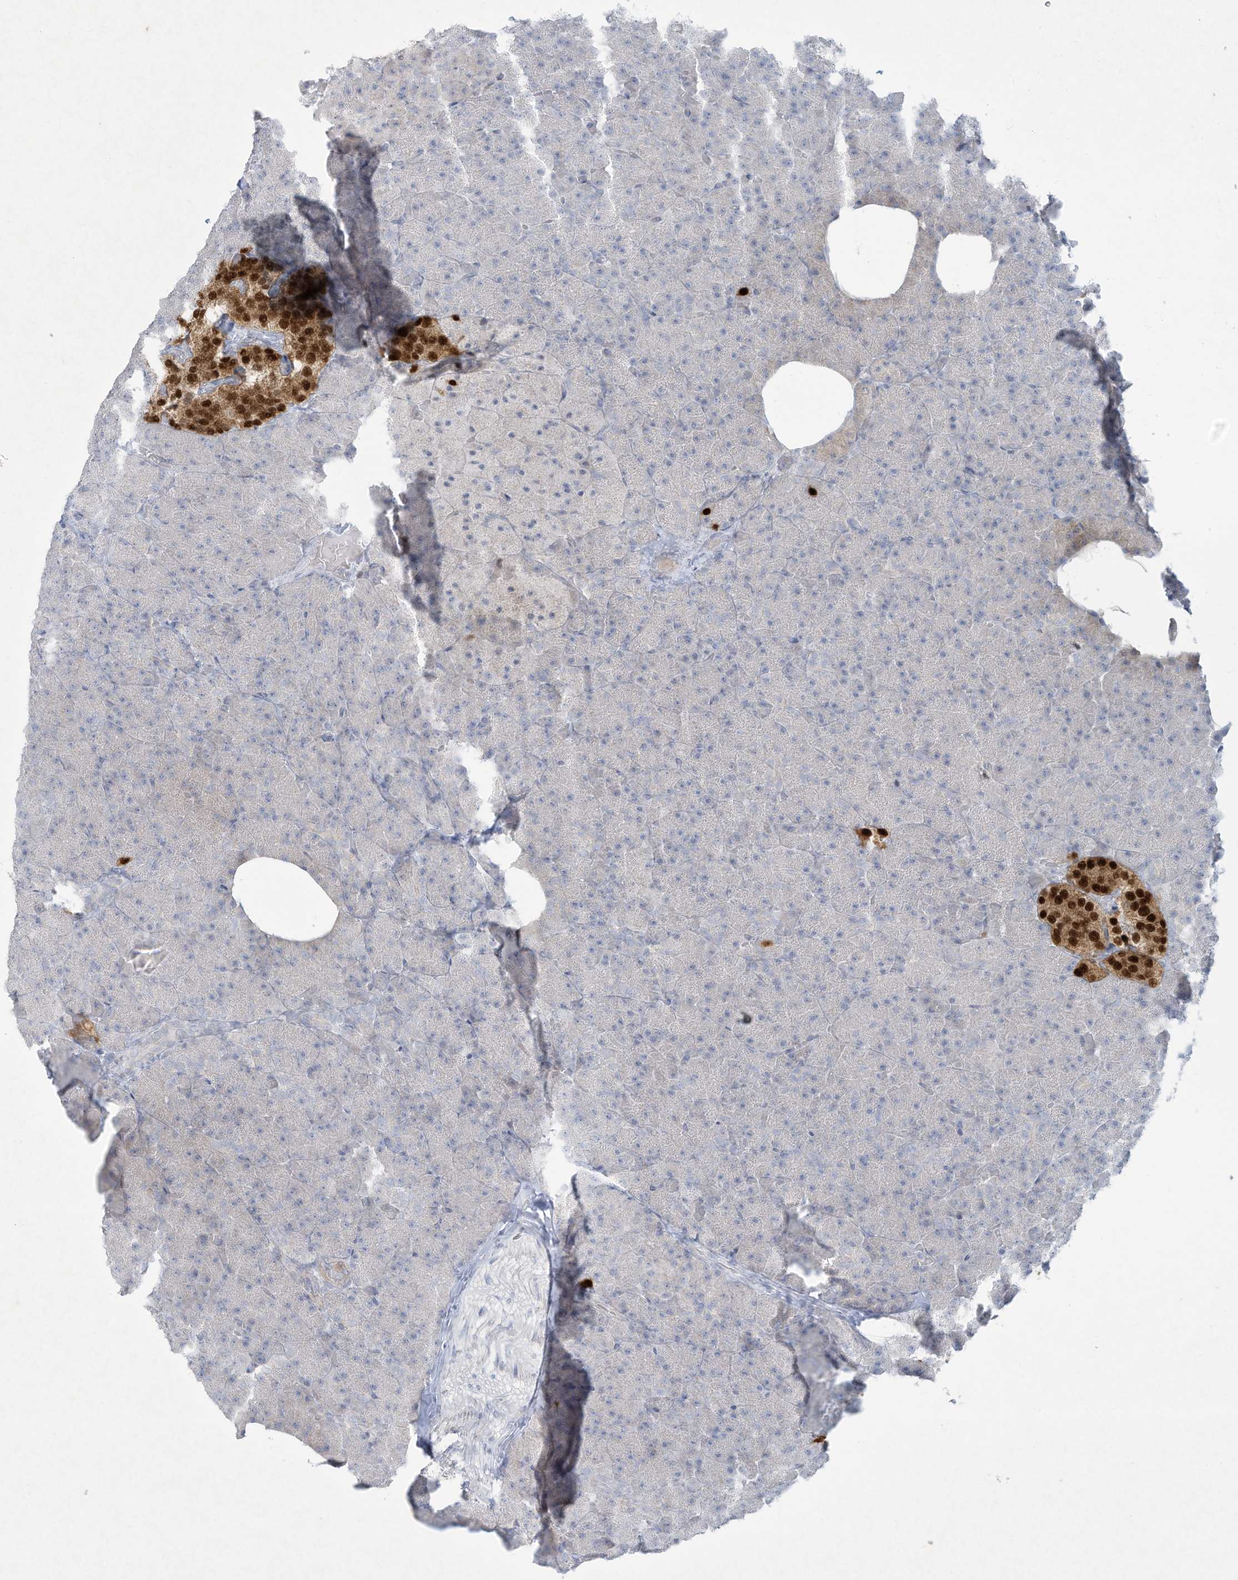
{"staining": {"intensity": "negative", "quantity": "none", "location": "none"}, "tissue": "pancreas", "cell_type": "Exocrine glandular cells", "image_type": "normal", "snomed": [{"axis": "morphology", "description": "Normal tissue, NOS"}, {"axis": "morphology", "description": "Carcinoid, malignant, NOS"}, {"axis": "topography", "description": "Pancreas"}], "caption": "The photomicrograph exhibits no significant expression in exocrine glandular cells of pancreas. (DAB immunohistochemistry (IHC) visualized using brightfield microscopy, high magnification).", "gene": "PAX6", "patient": {"sex": "female", "age": 35}}